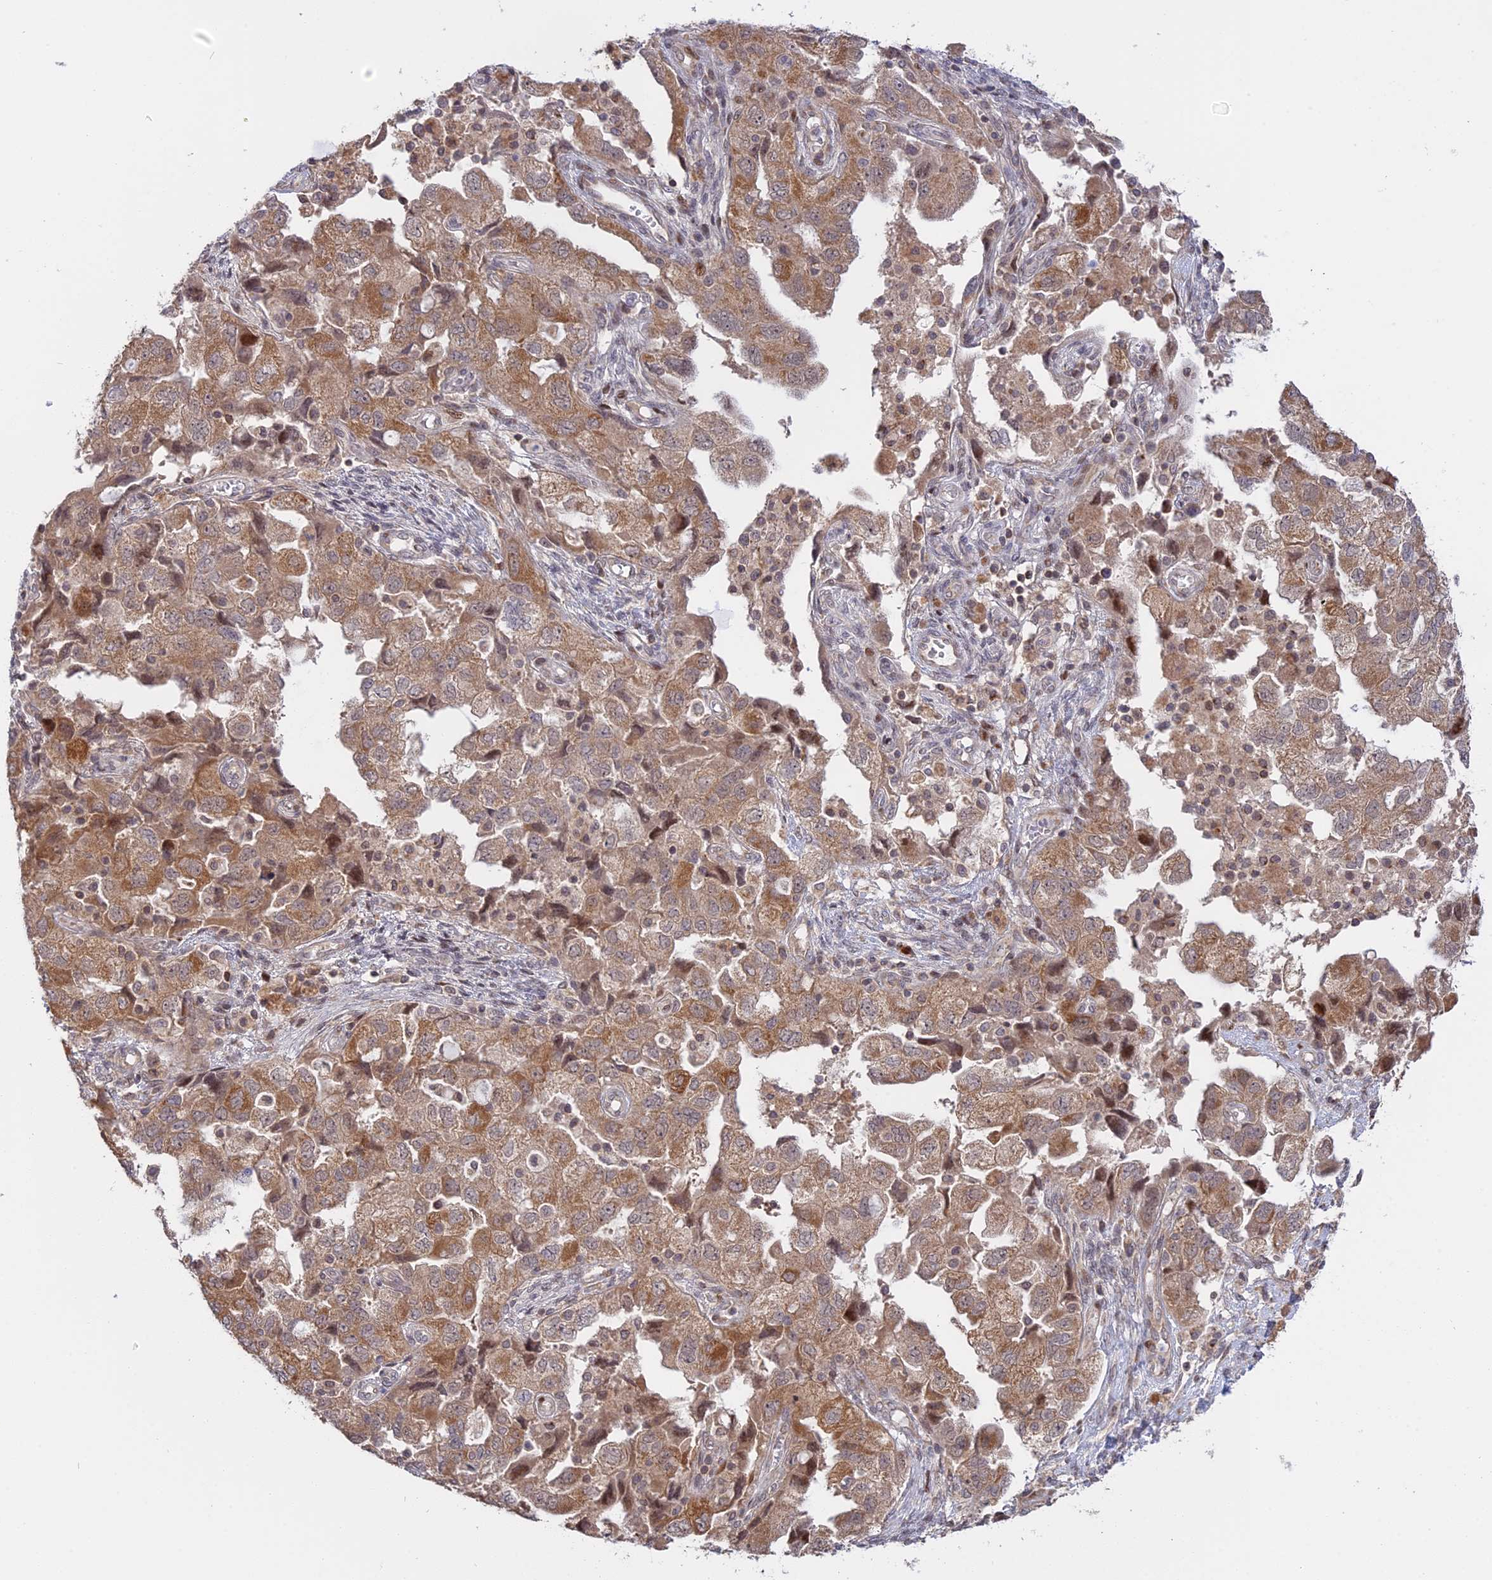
{"staining": {"intensity": "moderate", "quantity": ">75%", "location": "cytoplasmic/membranous"}, "tissue": "ovarian cancer", "cell_type": "Tumor cells", "image_type": "cancer", "snomed": [{"axis": "morphology", "description": "Carcinoma, NOS"}, {"axis": "morphology", "description": "Cystadenocarcinoma, serous, NOS"}, {"axis": "topography", "description": "Ovary"}], "caption": "The micrograph exhibits staining of serous cystadenocarcinoma (ovarian), revealing moderate cytoplasmic/membranous protein staining (brown color) within tumor cells.", "gene": "GSKIP", "patient": {"sex": "female", "age": 69}}